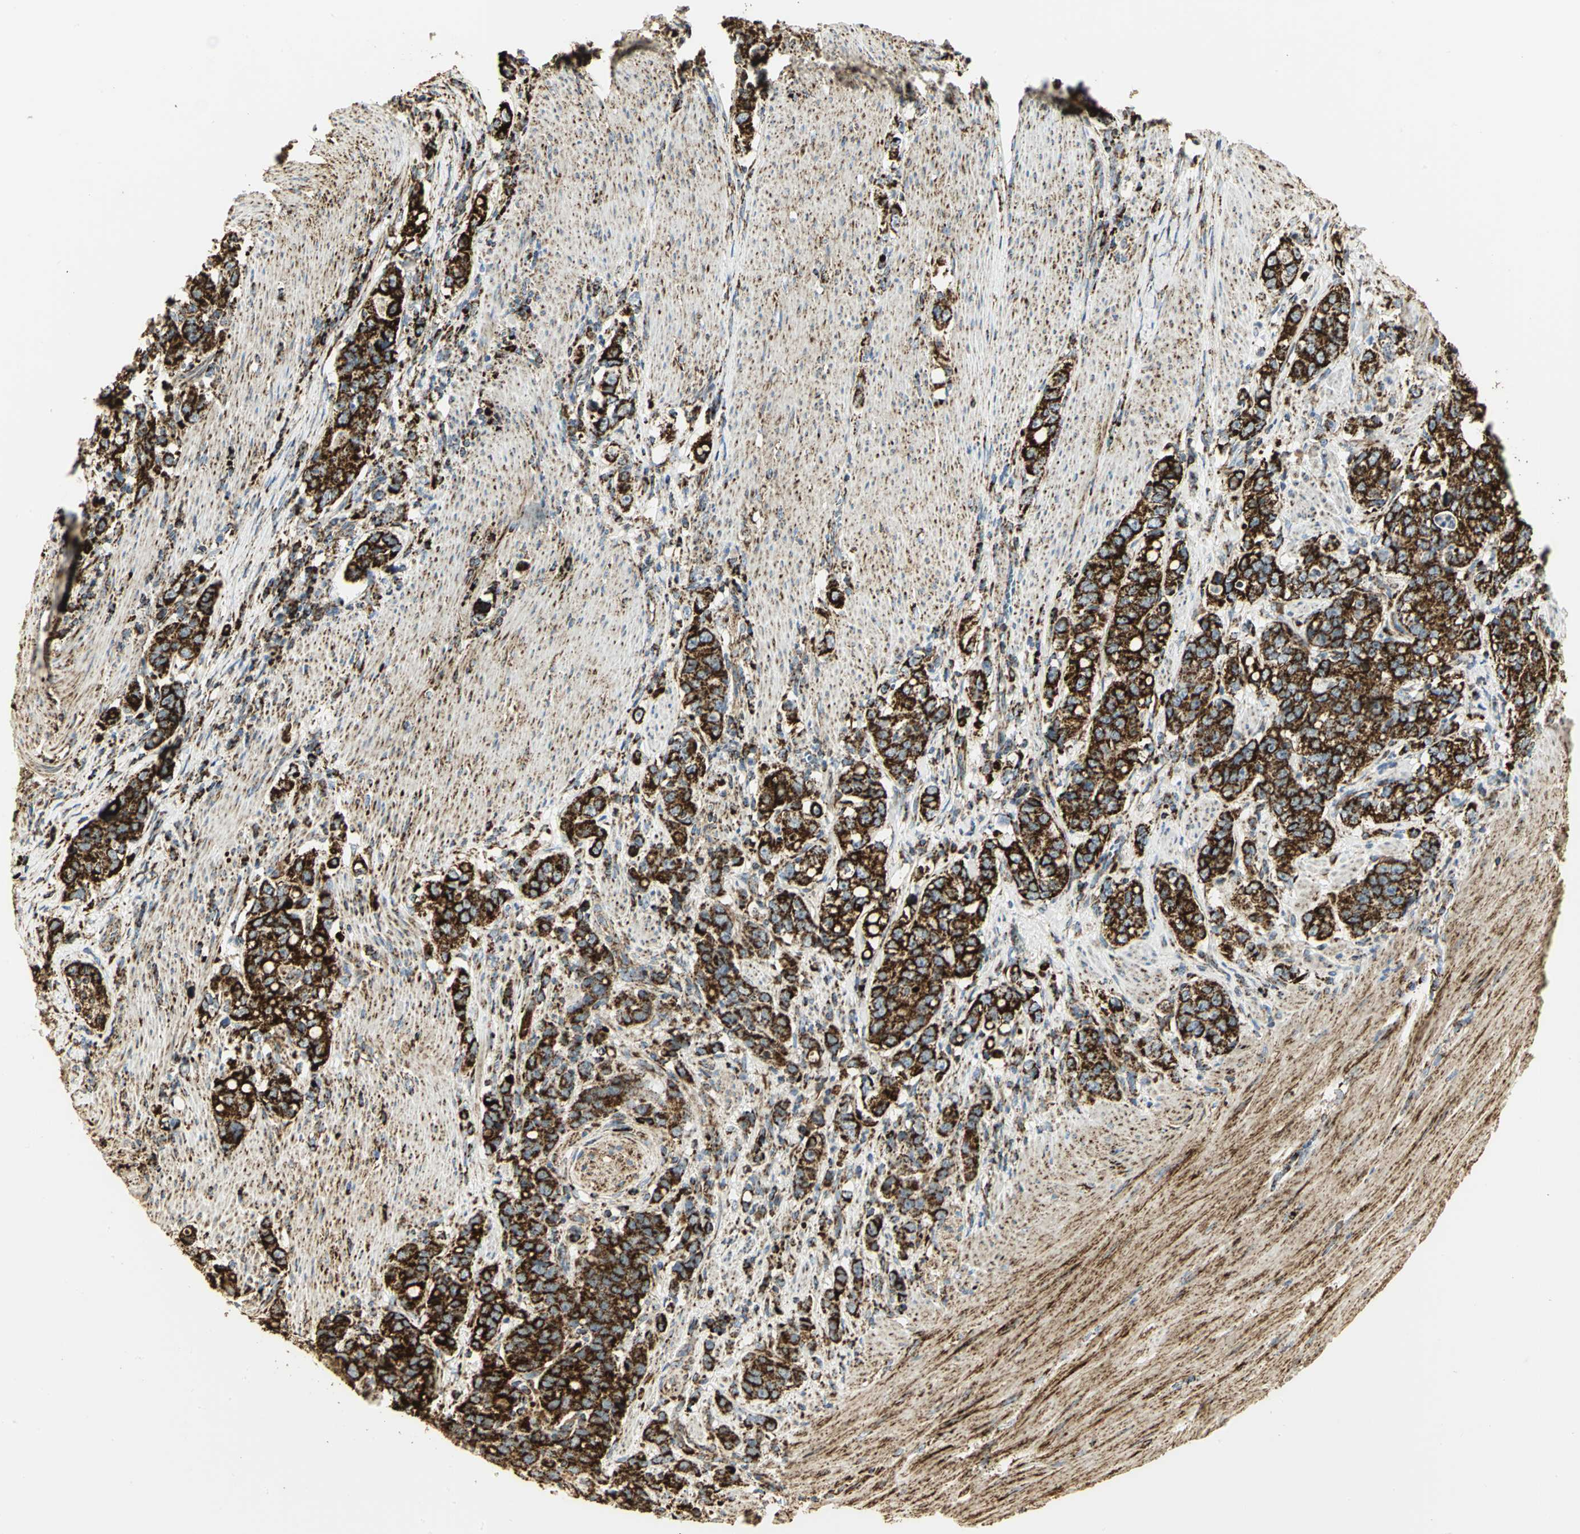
{"staining": {"intensity": "strong", "quantity": ">75%", "location": "cytoplasmic/membranous"}, "tissue": "stomach cancer", "cell_type": "Tumor cells", "image_type": "cancer", "snomed": [{"axis": "morphology", "description": "Adenocarcinoma, NOS"}, {"axis": "topography", "description": "Stomach, lower"}], "caption": "A high-resolution histopathology image shows immunohistochemistry (IHC) staining of adenocarcinoma (stomach), which reveals strong cytoplasmic/membranous staining in about >75% of tumor cells.", "gene": "VDAC1", "patient": {"sex": "female", "age": 72}}